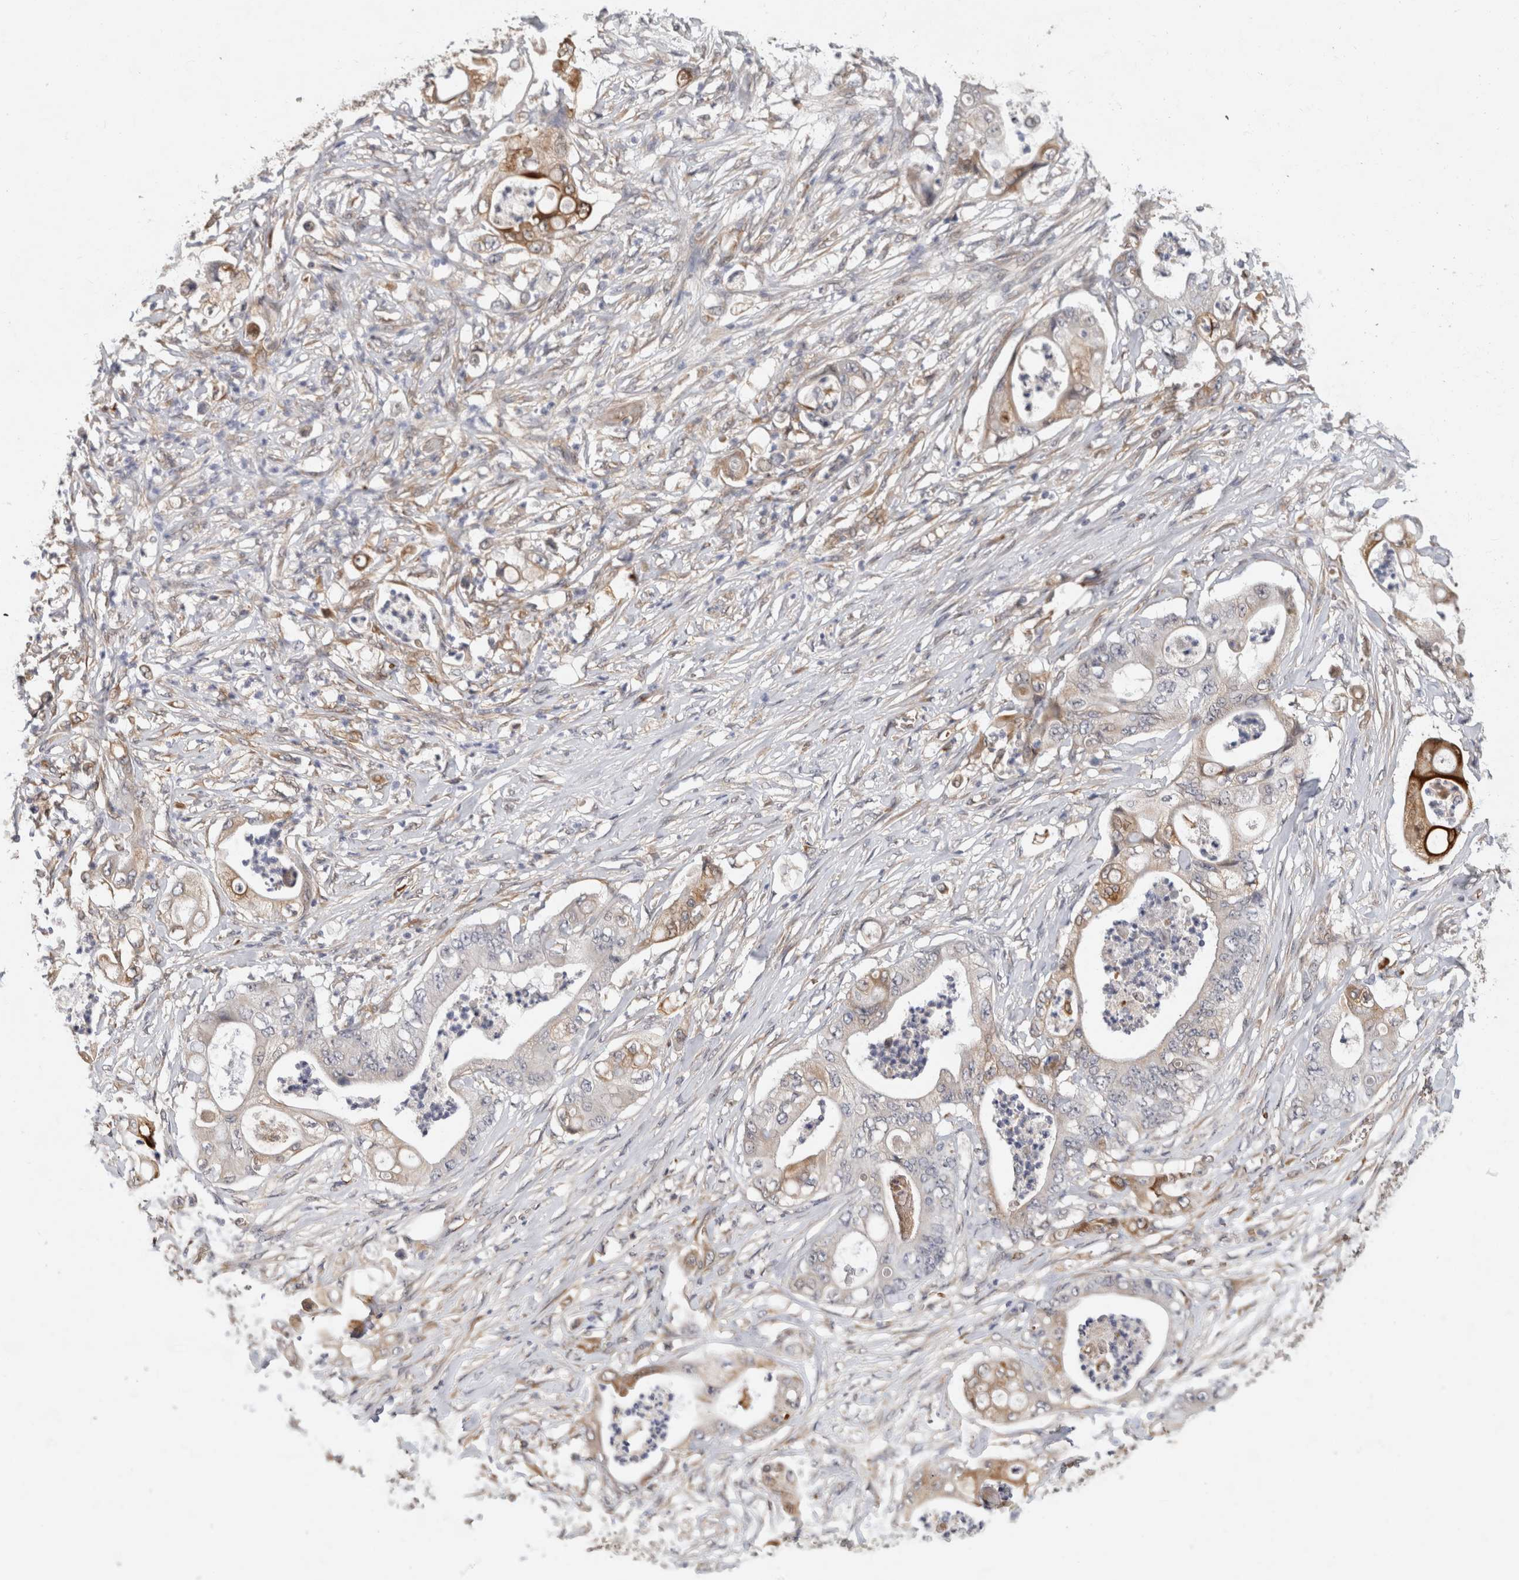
{"staining": {"intensity": "moderate", "quantity": "25%-75%", "location": "cytoplasmic/membranous"}, "tissue": "stomach cancer", "cell_type": "Tumor cells", "image_type": "cancer", "snomed": [{"axis": "morphology", "description": "Adenocarcinoma, NOS"}, {"axis": "topography", "description": "Stomach"}], "caption": "Immunohistochemical staining of human stomach adenocarcinoma exhibits moderate cytoplasmic/membranous protein staining in approximately 25%-75% of tumor cells.", "gene": "APOL2", "patient": {"sex": "female", "age": 73}}